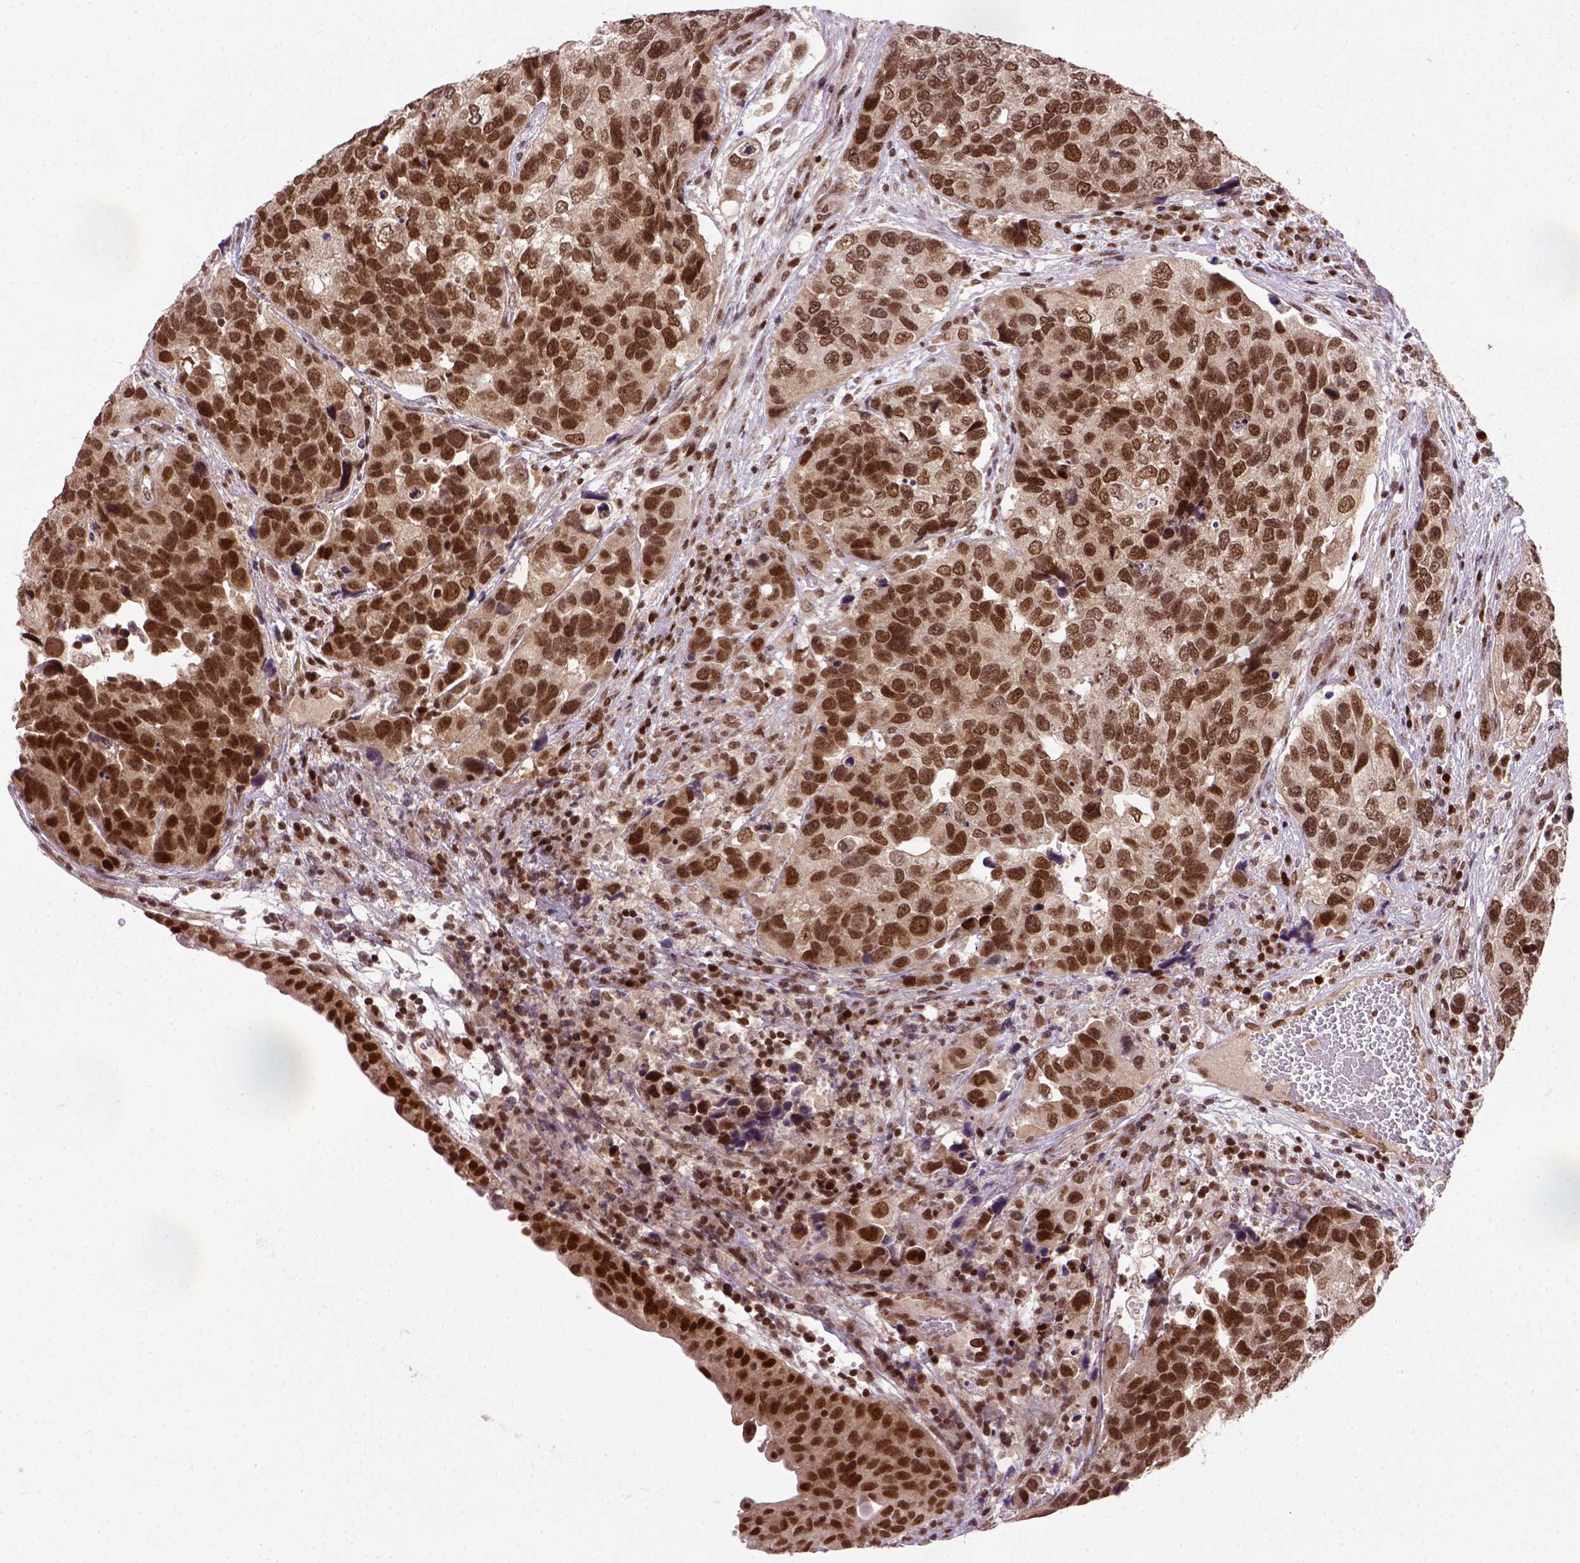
{"staining": {"intensity": "strong", "quantity": ">75%", "location": "nuclear"}, "tissue": "urothelial cancer", "cell_type": "Tumor cells", "image_type": "cancer", "snomed": [{"axis": "morphology", "description": "Urothelial carcinoma, High grade"}, {"axis": "topography", "description": "Urinary bladder"}], "caption": "Immunohistochemical staining of human high-grade urothelial carcinoma demonstrates strong nuclear protein staining in about >75% of tumor cells. The protein is stained brown, and the nuclei are stained in blue (DAB IHC with brightfield microscopy, high magnification).", "gene": "MGMT", "patient": {"sex": "male", "age": 60}}